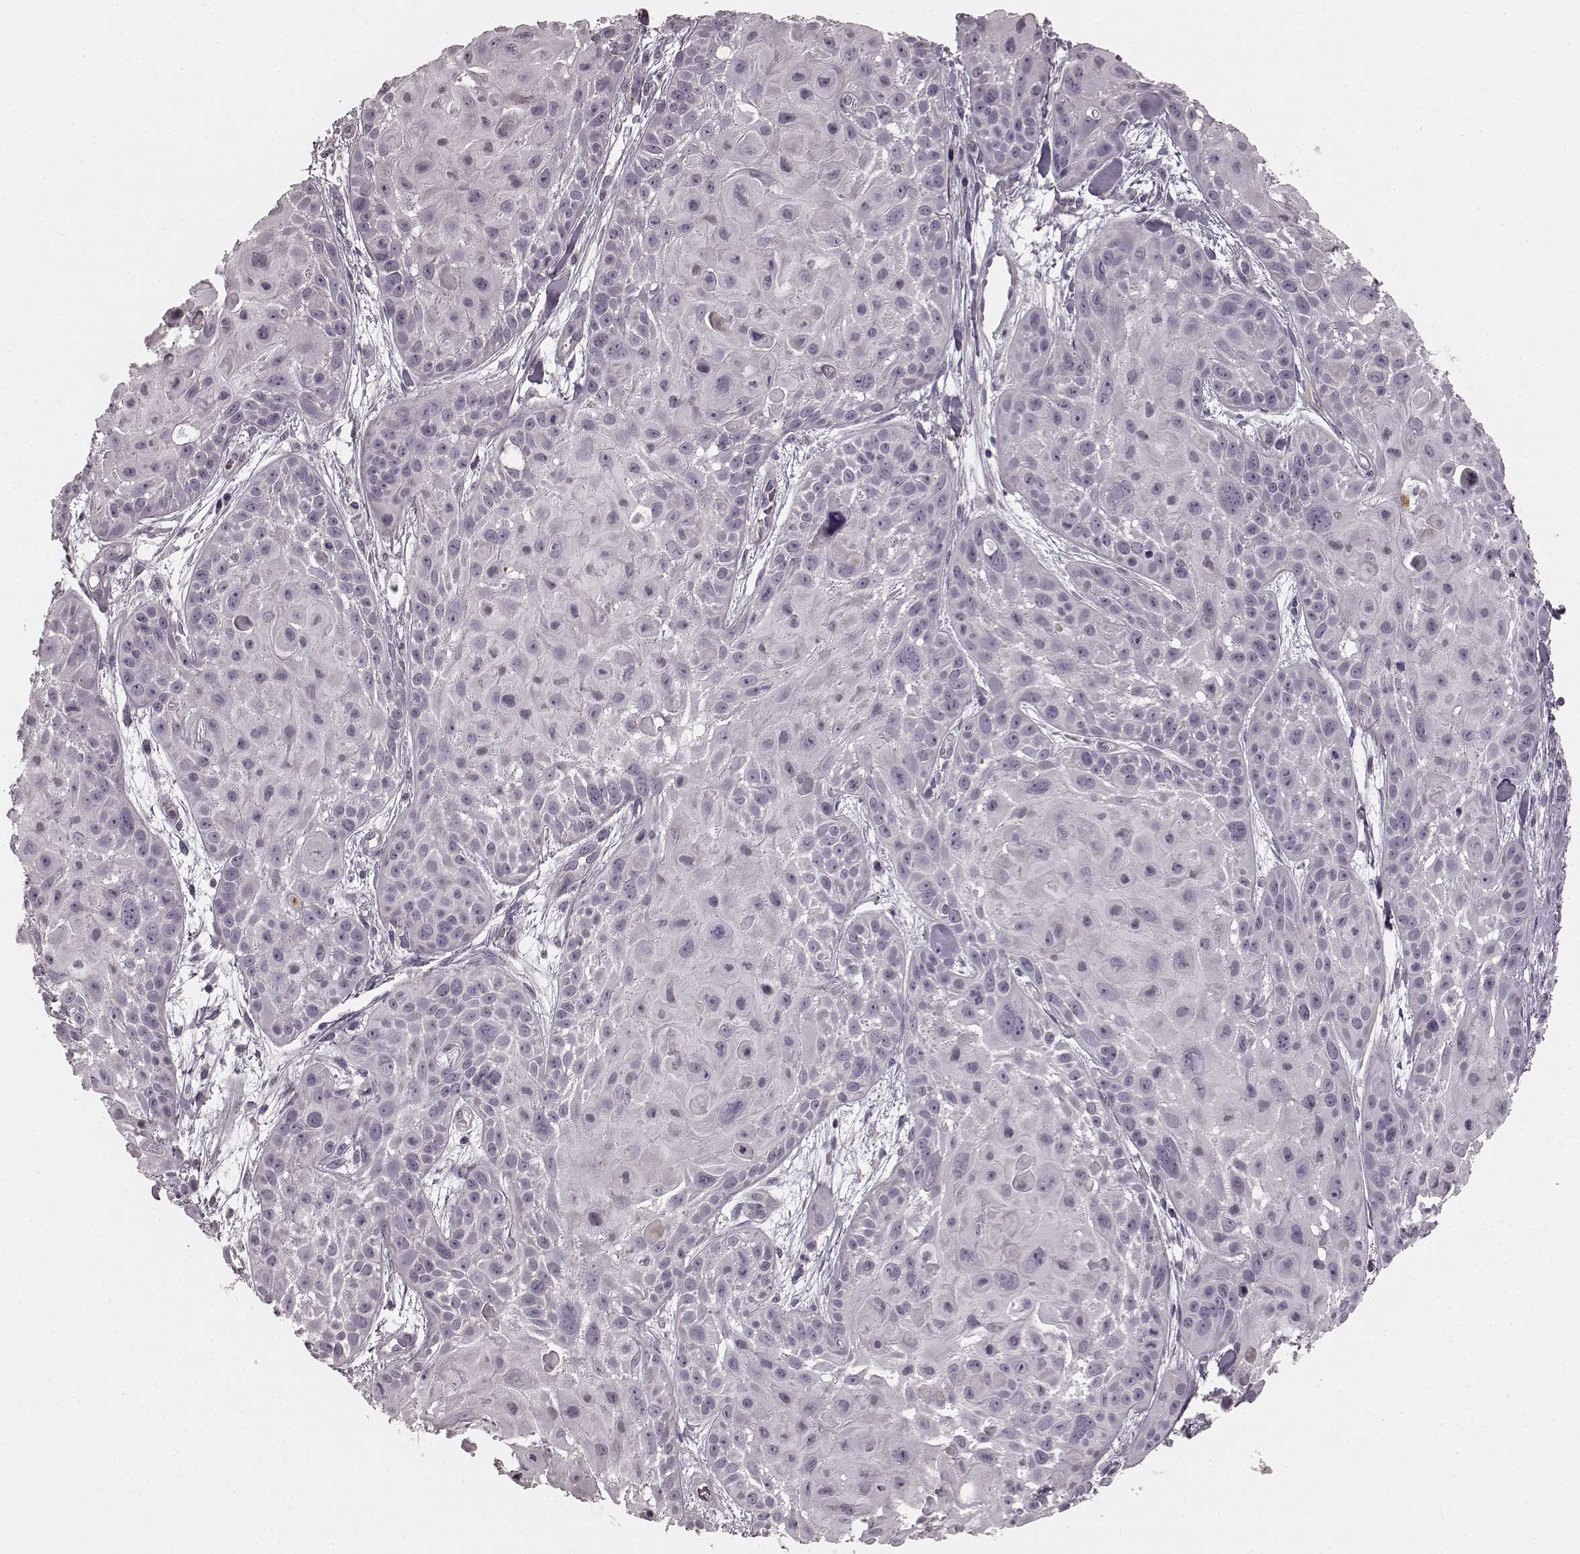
{"staining": {"intensity": "negative", "quantity": "none", "location": "none"}, "tissue": "skin cancer", "cell_type": "Tumor cells", "image_type": "cancer", "snomed": [{"axis": "morphology", "description": "Squamous cell carcinoma, NOS"}, {"axis": "topography", "description": "Skin"}, {"axis": "topography", "description": "Anal"}], "caption": "Immunohistochemical staining of skin squamous cell carcinoma shows no significant expression in tumor cells.", "gene": "PRKCE", "patient": {"sex": "female", "age": 75}}